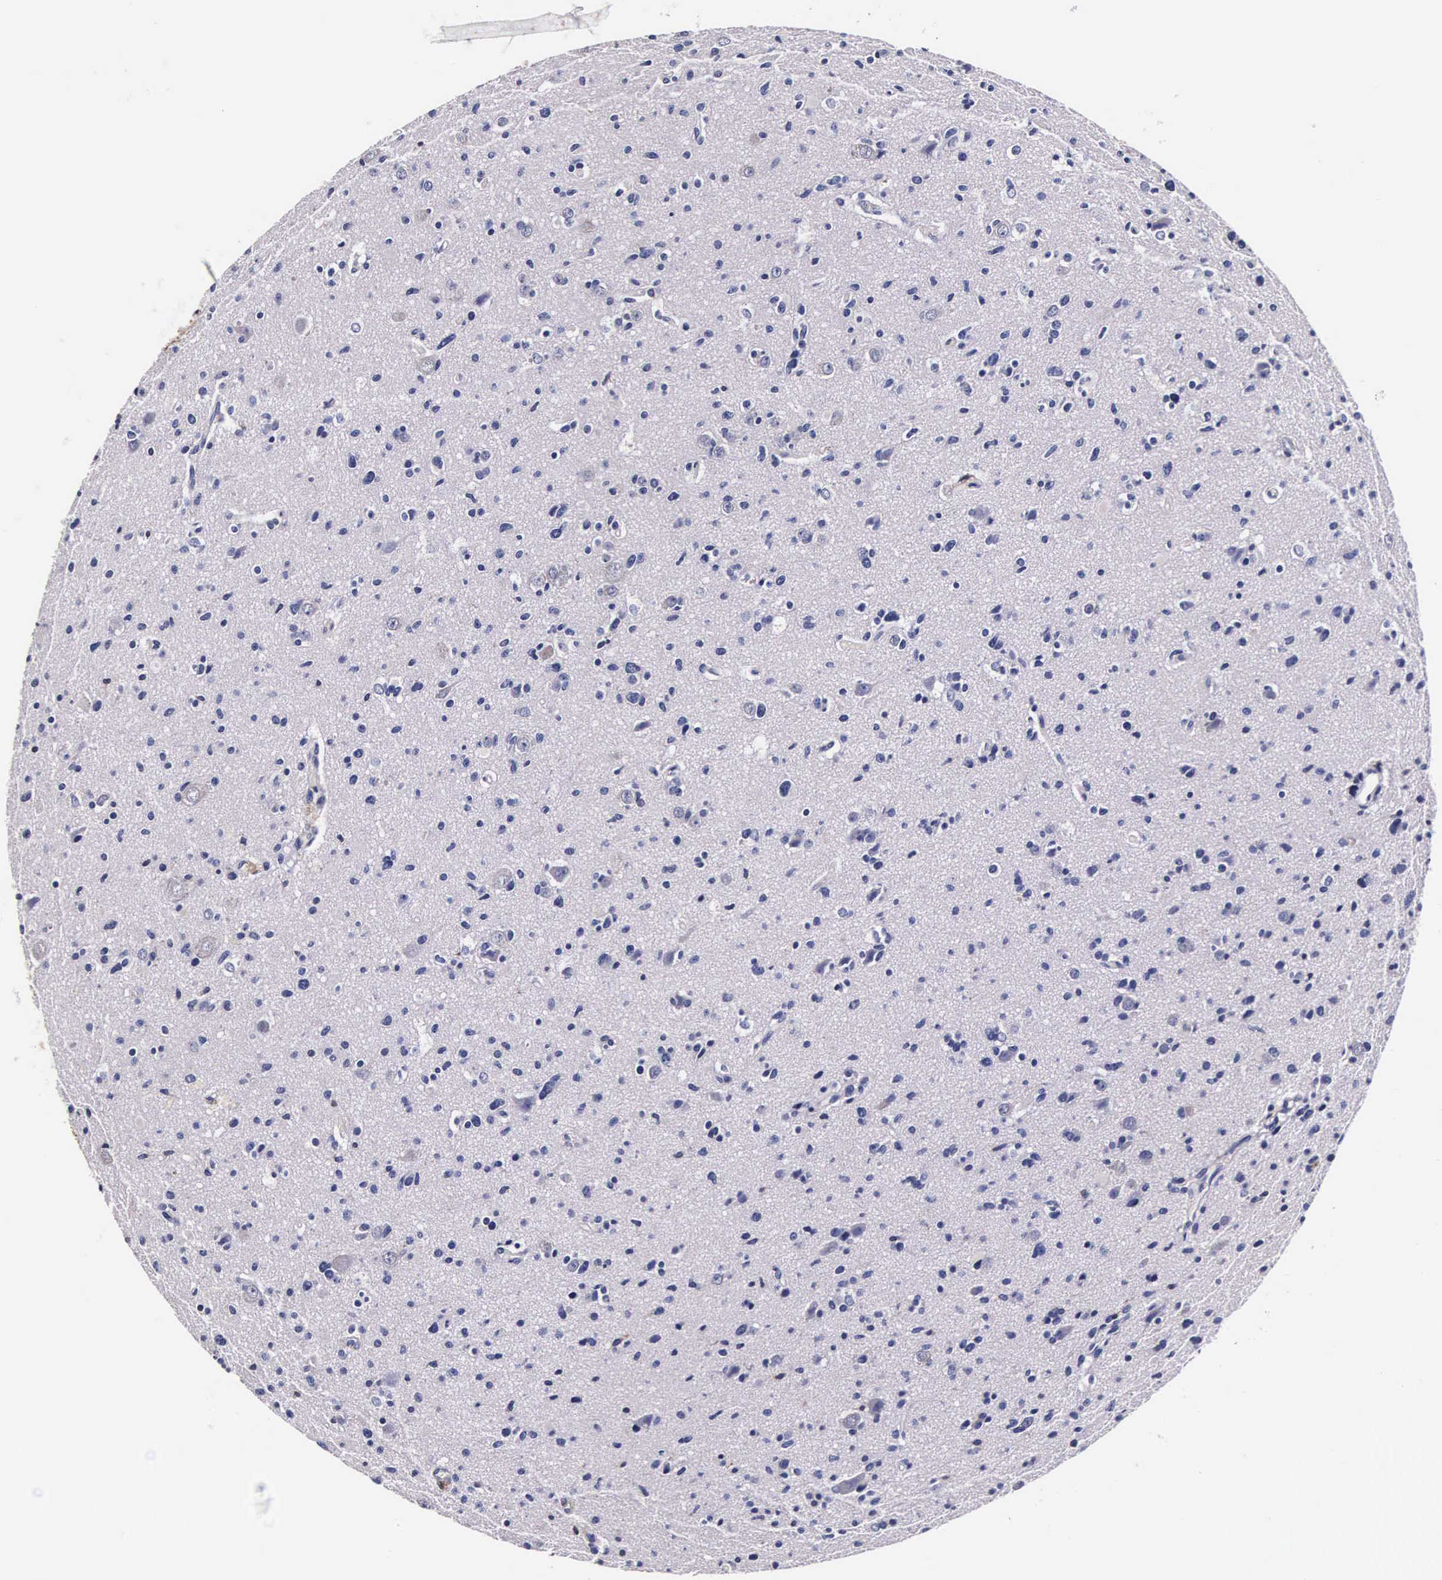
{"staining": {"intensity": "negative", "quantity": "none", "location": "none"}, "tissue": "glioma", "cell_type": "Tumor cells", "image_type": "cancer", "snomed": [{"axis": "morphology", "description": "Glioma, malignant, Low grade"}, {"axis": "topography", "description": "Brain"}], "caption": "Tumor cells show no significant expression in low-grade glioma (malignant).", "gene": "CTSB", "patient": {"sex": "female", "age": 46}}